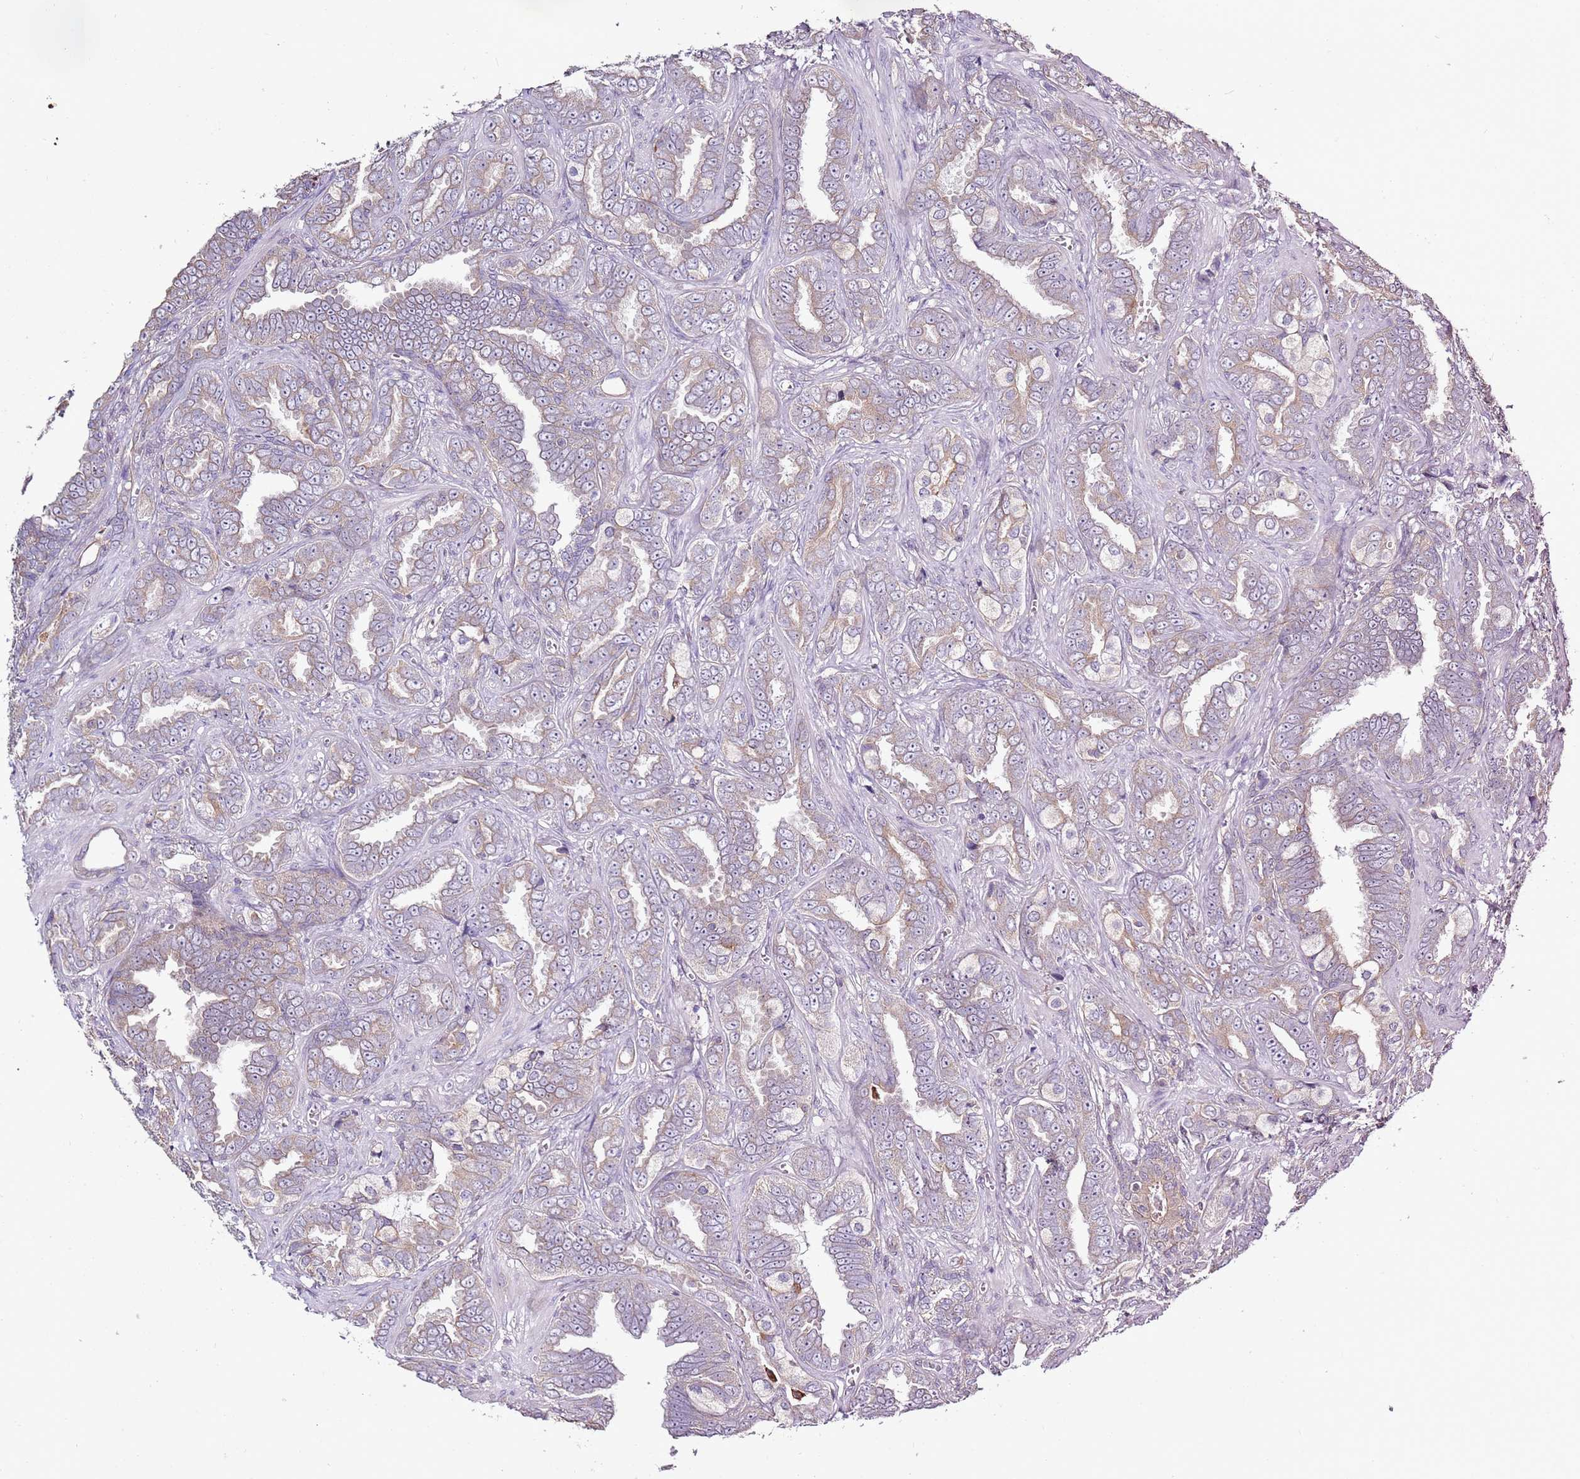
{"staining": {"intensity": "weak", "quantity": "25%-75%", "location": "cytoplasmic/membranous"}, "tissue": "prostate cancer", "cell_type": "Tumor cells", "image_type": "cancer", "snomed": [{"axis": "morphology", "description": "Adenocarcinoma, High grade"}, {"axis": "topography", "description": "Prostate"}], "caption": "DAB immunohistochemical staining of human high-grade adenocarcinoma (prostate) shows weak cytoplasmic/membranous protein expression in about 25%-75% of tumor cells. (DAB IHC, brown staining for protein, blue staining for nuclei).", "gene": "CAPN9", "patient": {"sex": "male", "age": 67}}